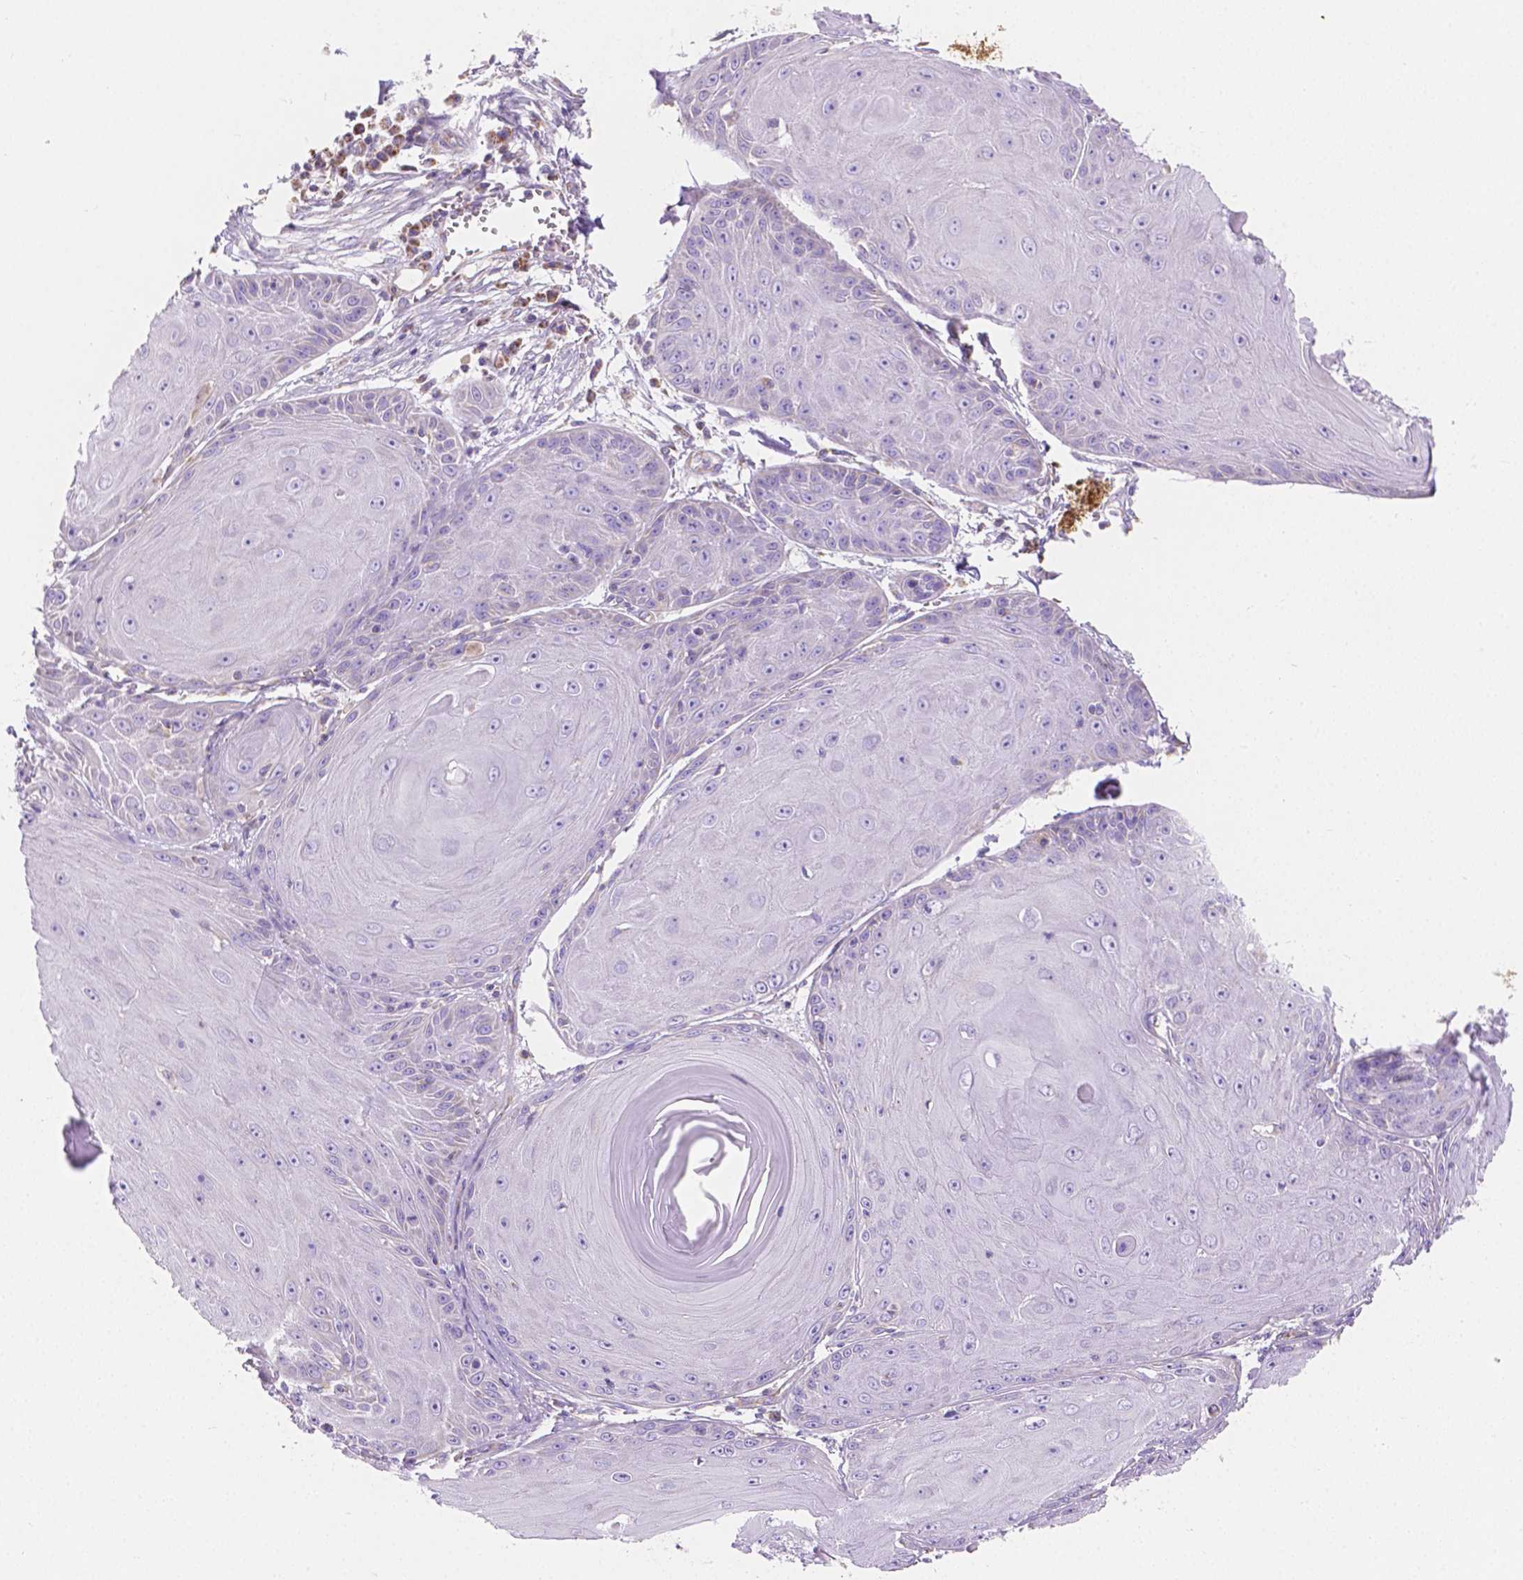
{"staining": {"intensity": "negative", "quantity": "none", "location": "none"}, "tissue": "skin cancer", "cell_type": "Tumor cells", "image_type": "cancer", "snomed": [{"axis": "morphology", "description": "Squamous cell carcinoma, NOS"}, {"axis": "topography", "description": "Skin"}, {"axis": "topography", "description": "Vulva"}], "caption": "Tumor cells are negative for brown protein staining in squamous cell carcinoma (skin).", "gene": "SGTB", "patient": {"sex": "female", "age": 85}}